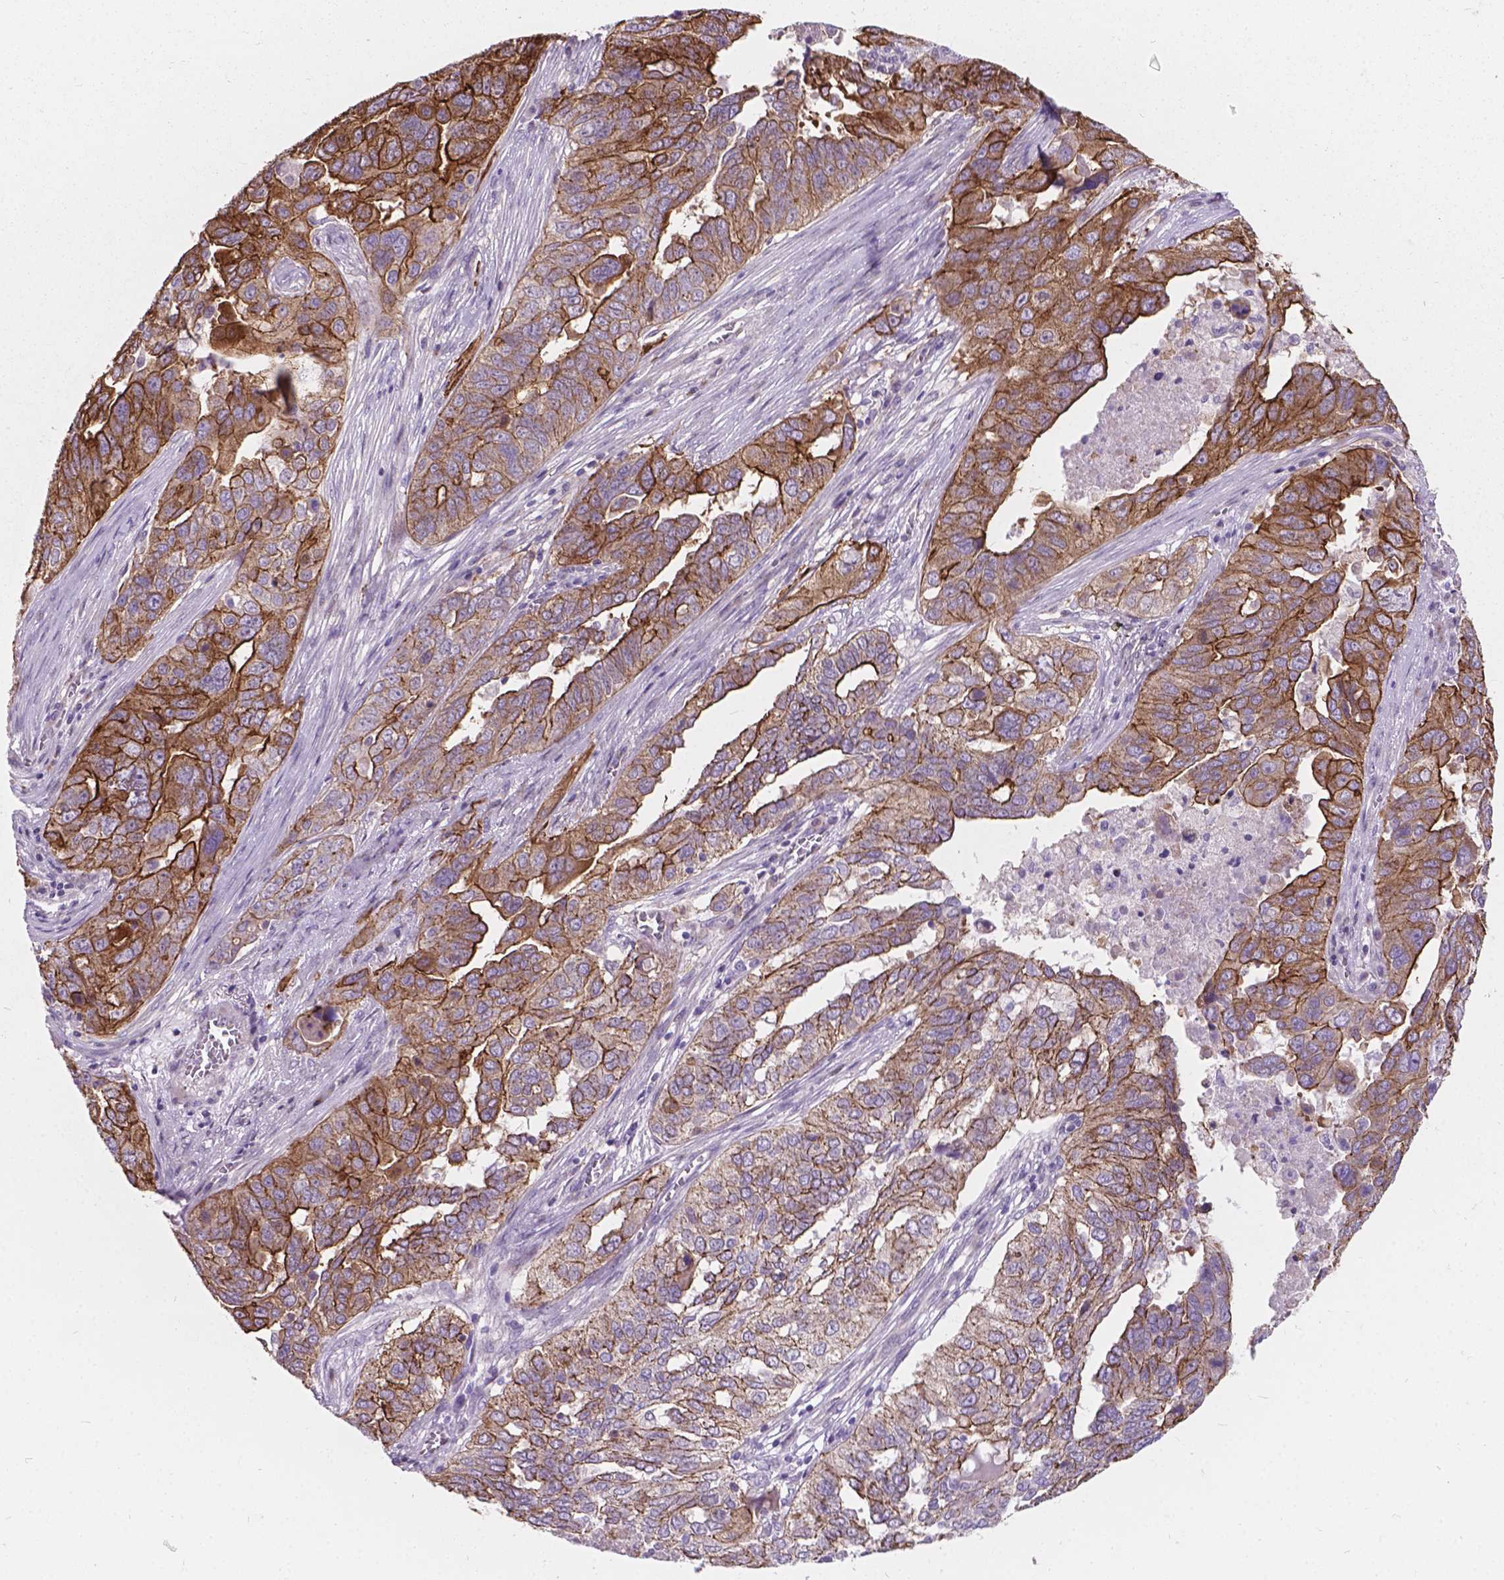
{"staining": {"intensity": "moderate", "quantity": "25%-75%", "location": "cytoplasmic/membranous"}, "tissue": "ovarian cancer", "cell_type": "Tumor cells", "image_type": "cancer", "snomed": [{"axis": "morphology", "description": "Carcinoma, endometroid"}, {"axis": "topography", "description": "Soft tissue"}, {"axis": "topography", "description": "Ovary"}], "caption": "Approximately 25%-75% of tumor cells in human endometroid carcinoma (ovarian) show moderate cytoplasmic/membranous protein positivity as visualized by brown immunohistochemical staining.", "gene": "MYH14", "patient": {"sex": "female", "age": 52}}